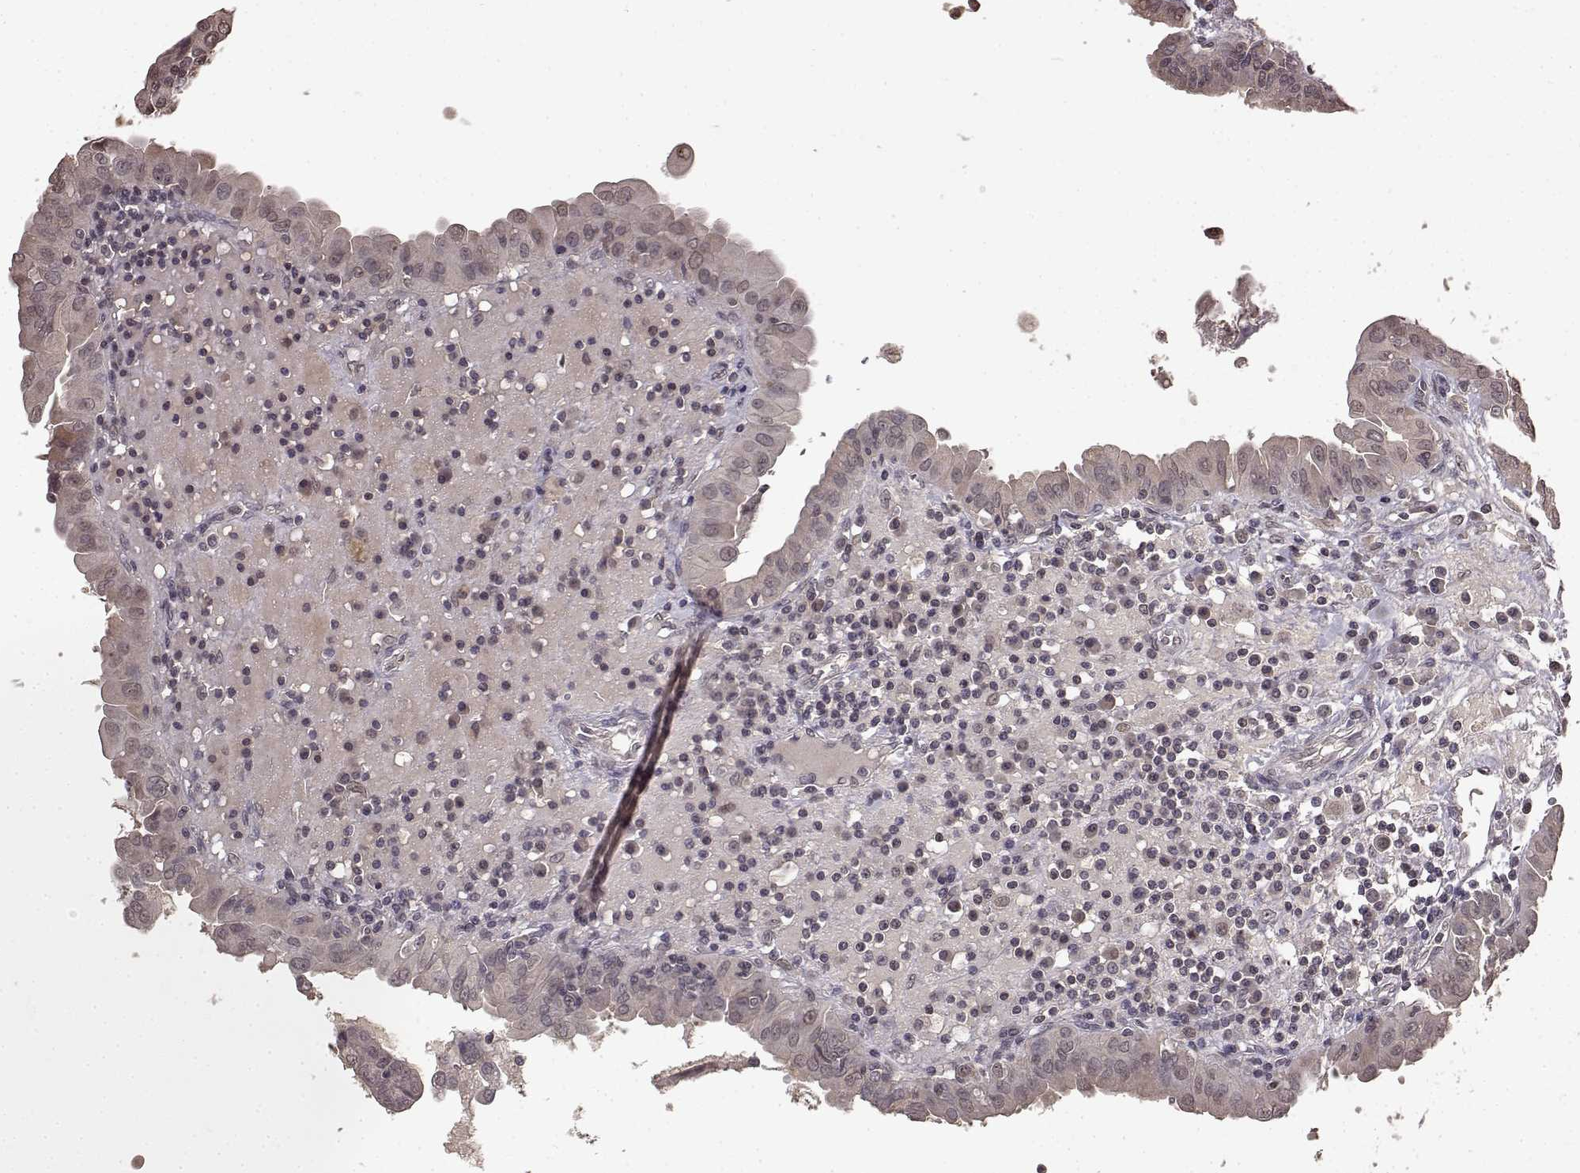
{"staining": {"intensity": "weak", "quantity": "<25%", "location": "cytoplasmic/membranous"}, "tissue": "thyroid cancer", "cell_type": "Tumor cells", "image_type": "cancer", "snomed": [{"axis": "morphology", "description": "Papillary adenocarcinoma, NOS"}, {"axis": "topography", "description": "Thyroid gland"}], "caption": "A photomicrograph of papillary adenocarcinoma (thyroid) stained for a protein demonstrates no brown staining in tumor cells.", "gene": "NTRK2", "patient": {"sex": "female", "age": 37}}